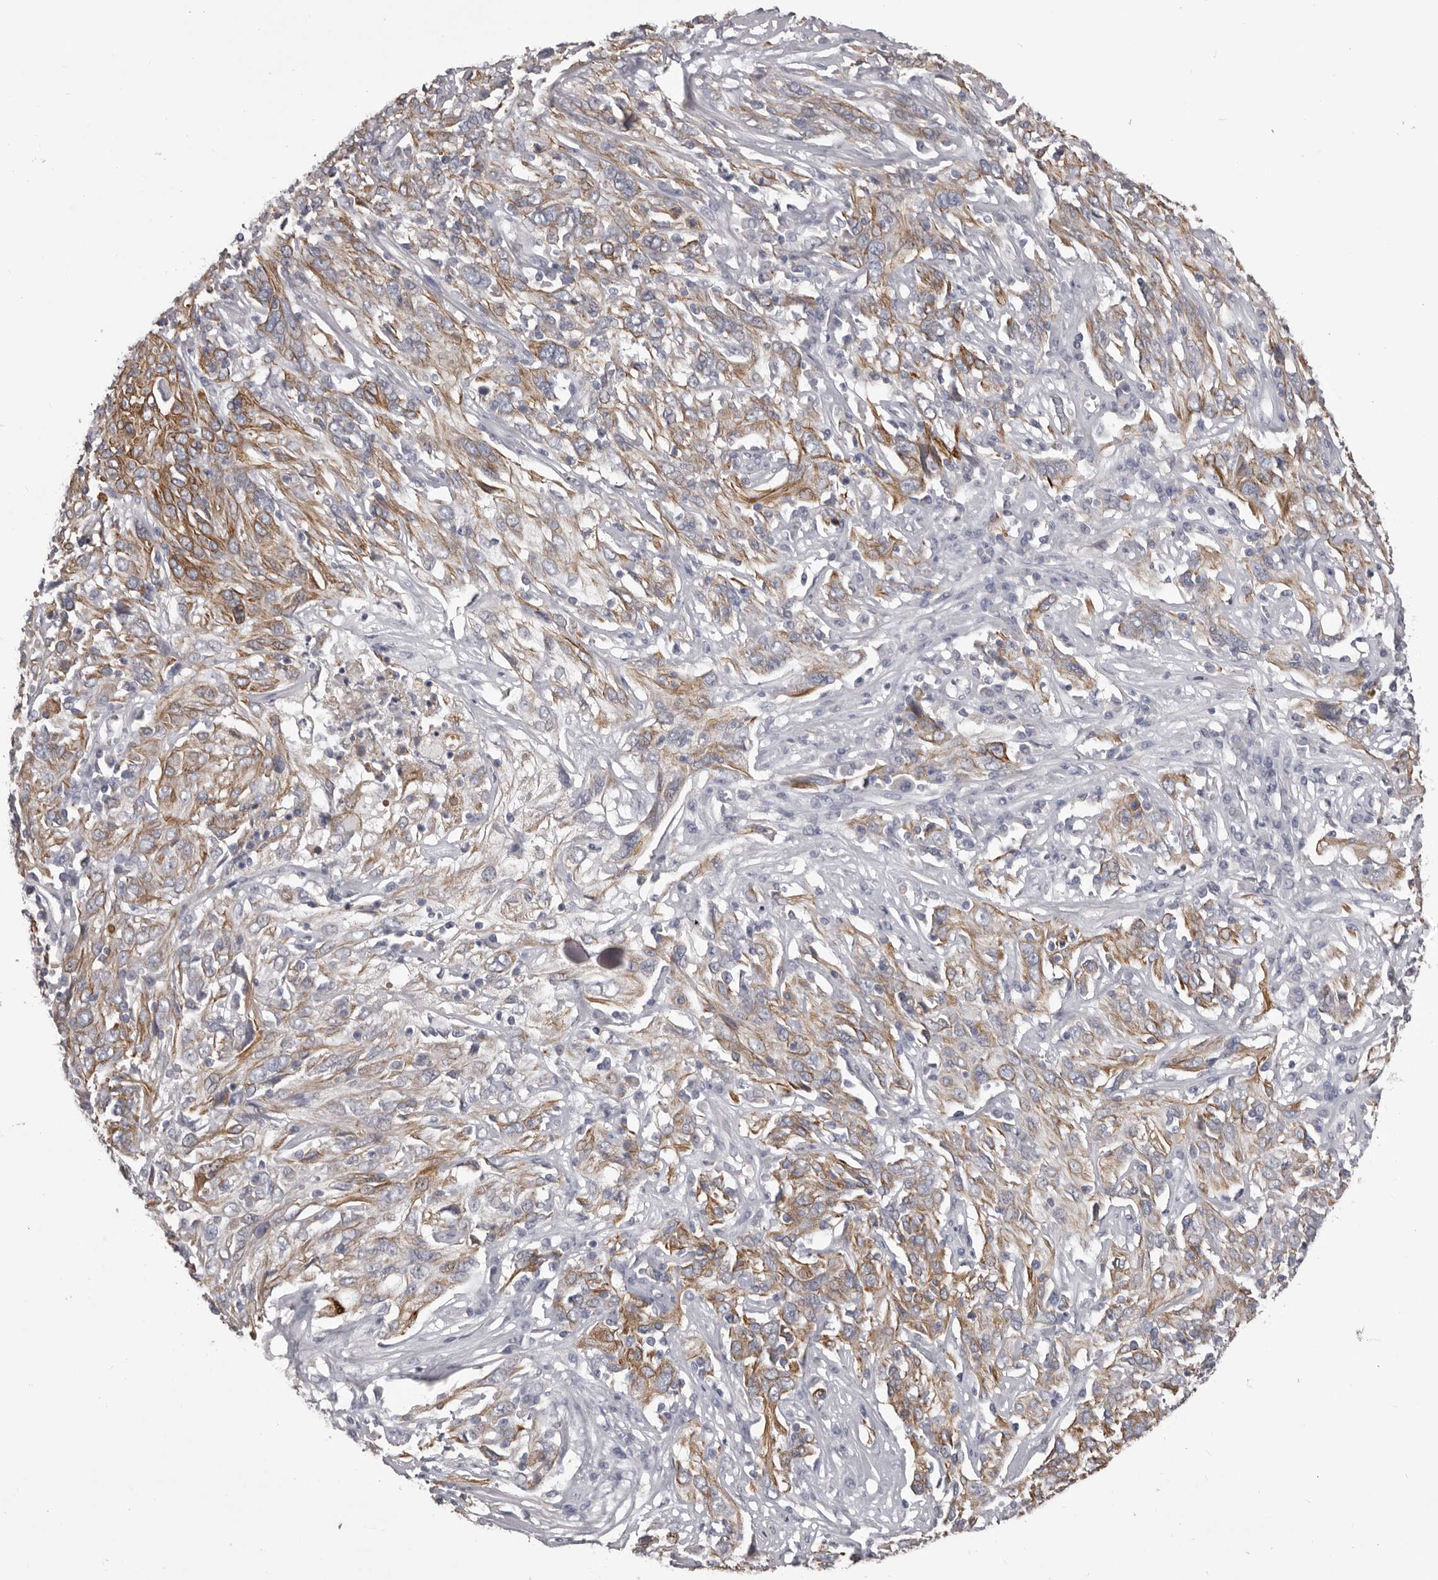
{"staining": {"intensity": "moderate", "quantity": ">75%", "location": "cytoplasmic/membranous"}, "tissue": "cervical cancer", "cell_type": "Tumor cells", "image_type": "cancer", "snomed": [{"axis": "morphology", "description": "Squamous cell carcinoma, NOS"}, {"axis": "topography", "description": "Cervix"}], "caption": "Human cervical cancer (squamous cell carcinoma) stained with a protein marker reveals moderate staining in tumor cells.", "gene": "LPAR6", "patient": {"sex": "female", "age": 46}}